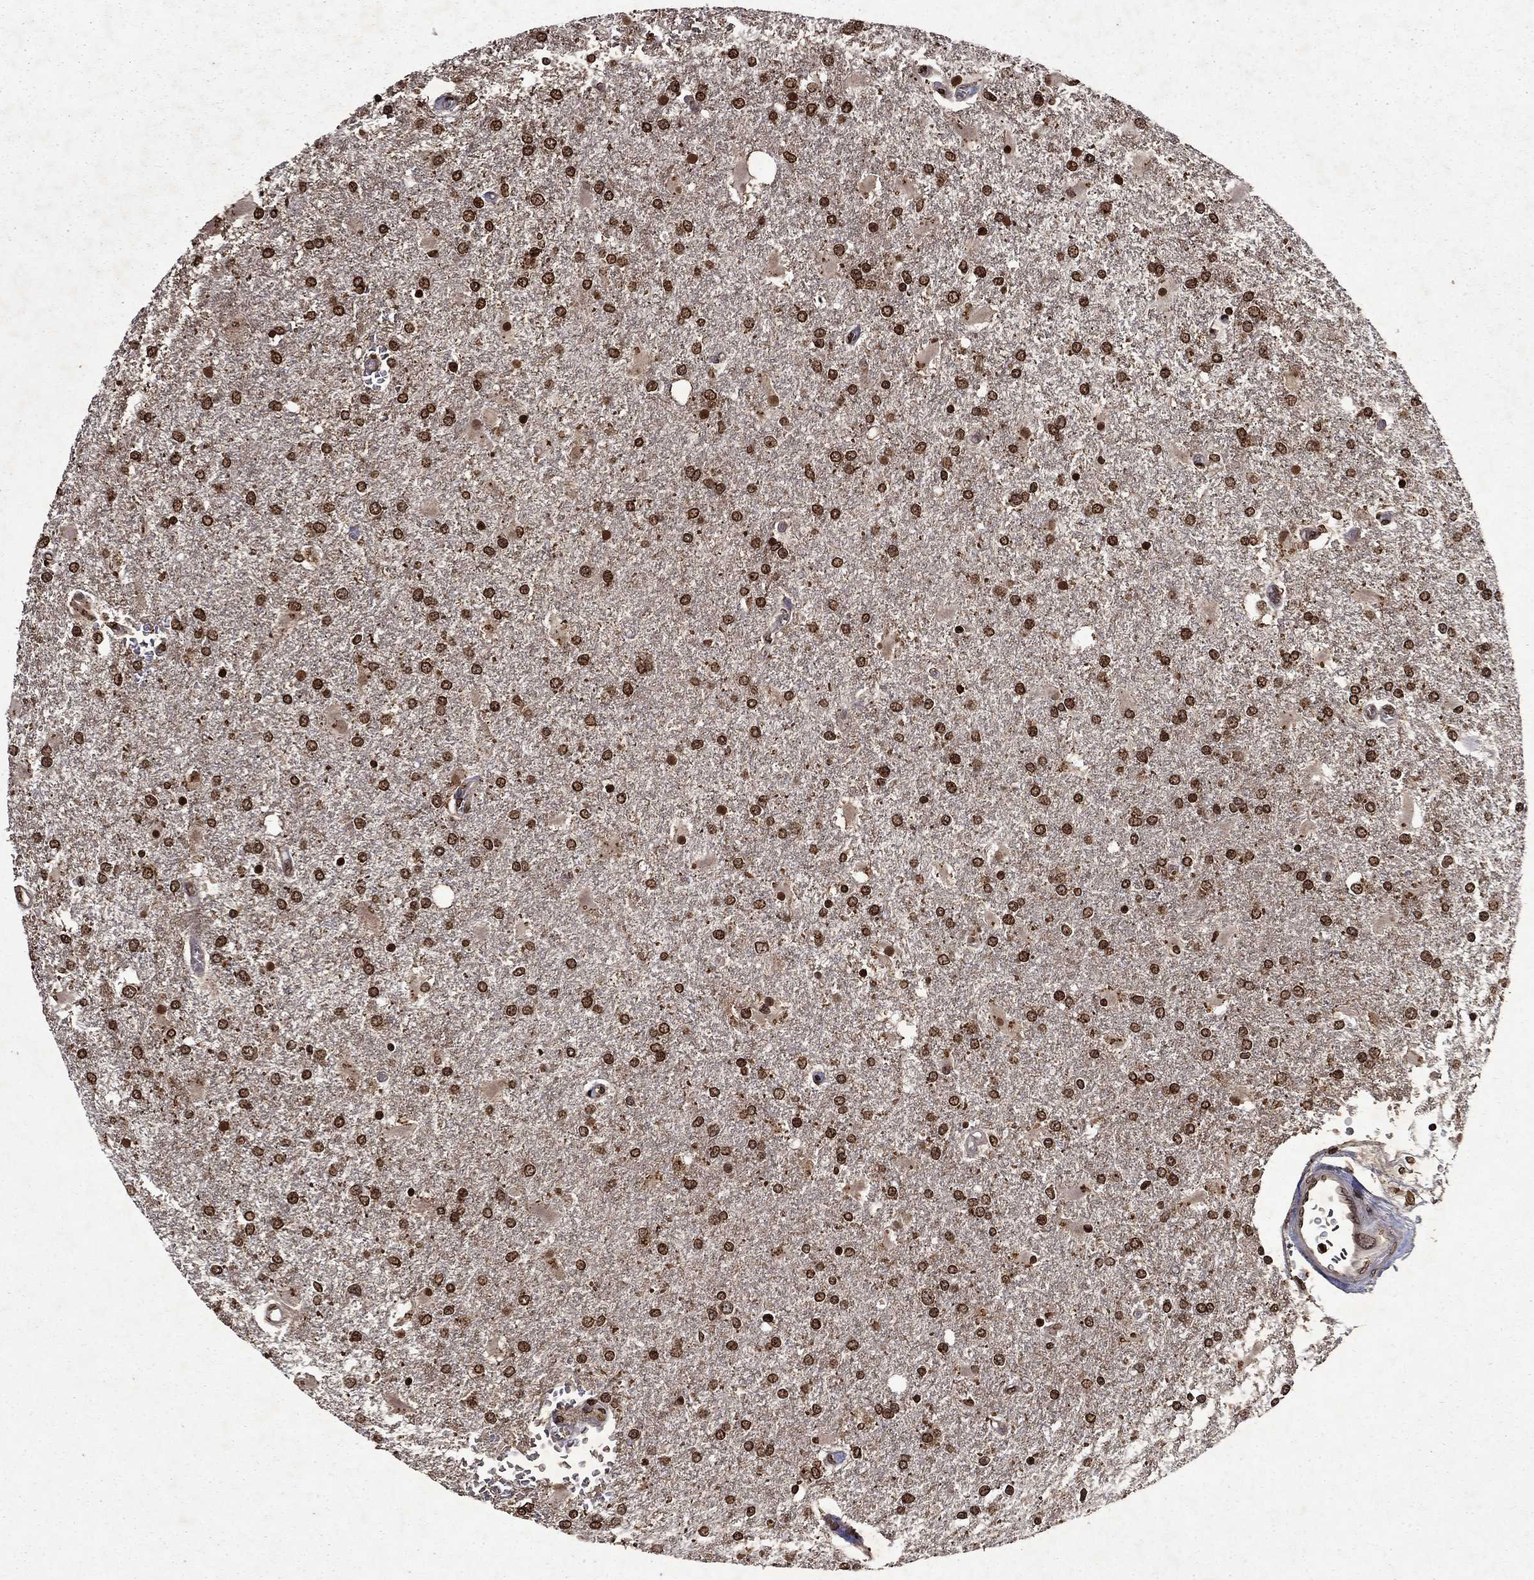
{"staining": {"intensity": "strong", "quantity": ">75%", "location": "nuclear"}, "tissue": "glioma", "cell_type": "Tumor cells", "image_type": "cancer", "snomed": [{"axis": "morphology", "description": "Glioma, malignant, High grade"}, {"axis": "topography", "description": "Cerebral cortex"}], "caption": "Immunohistochemistry image of neoplastic tissue: malignant glioma (high-grade) stained using immunohistochemistry displays high levels of strong protein expression localized specifically in the nuclear of tumor cells, appearing as a nuclear brown color.", "gene": "PIN4", "patient": {"sex": "male", "age": 79}}